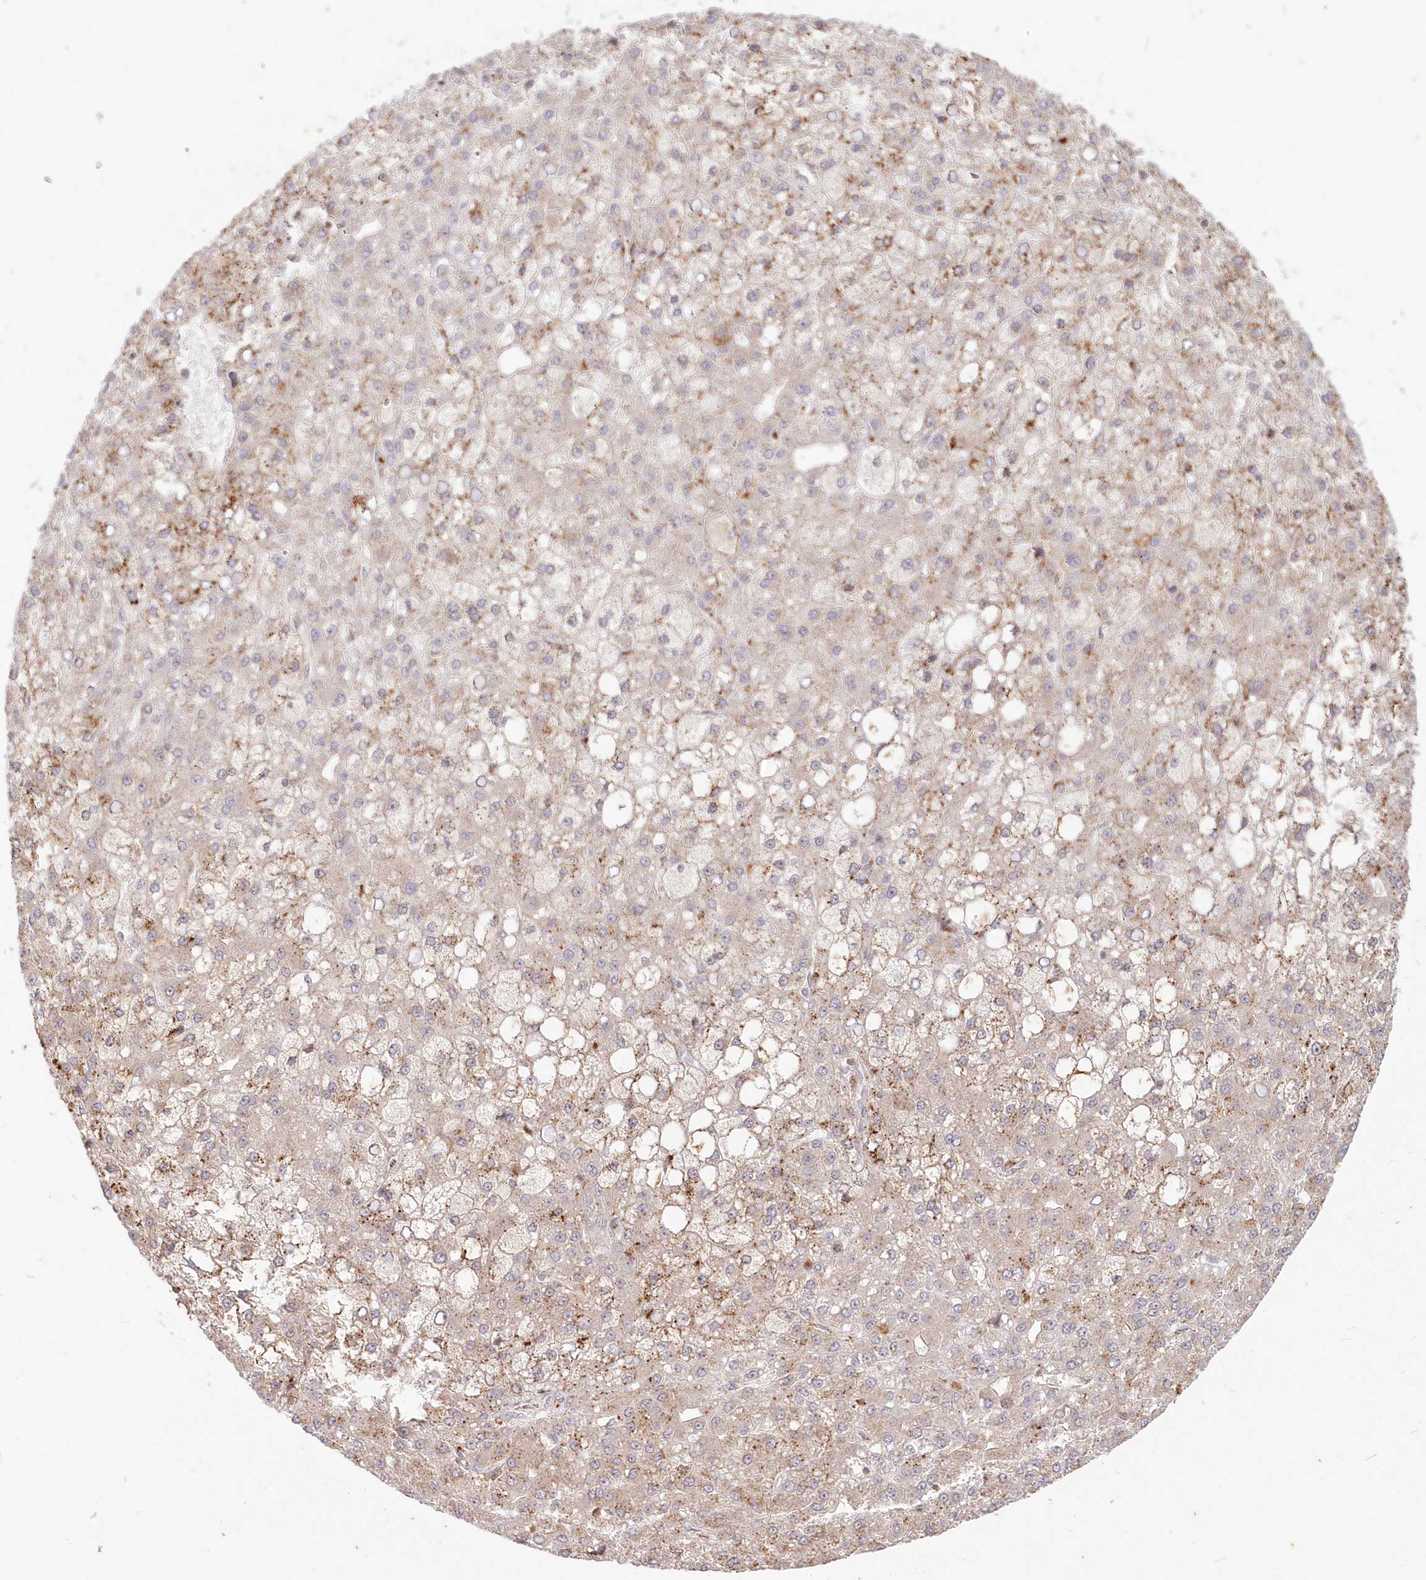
{"staining": {"intensity": "moderate", "quantity": "25%-75%", "location": "cytoplasmic/membranous"}, "tissue": "liver cancer", "cell_type": "Tumor cells", "image_type": "cancer", "snomed": [{"axis": "morphology", "description": "Carcinoma, Hepatocellular, NOS"}, {"axis": "topography", "description": "Liver"}], "caption": "A histopathology image showing moderate cytoplasmic/membranous expression in about 25%-75% of tumor cells in liver cancer (hepatocellular carcinoma), as visualized by brown immunohistochemical staining.", "gene": "MTMR3", "patient": {"sex": "male", "age": 67}}